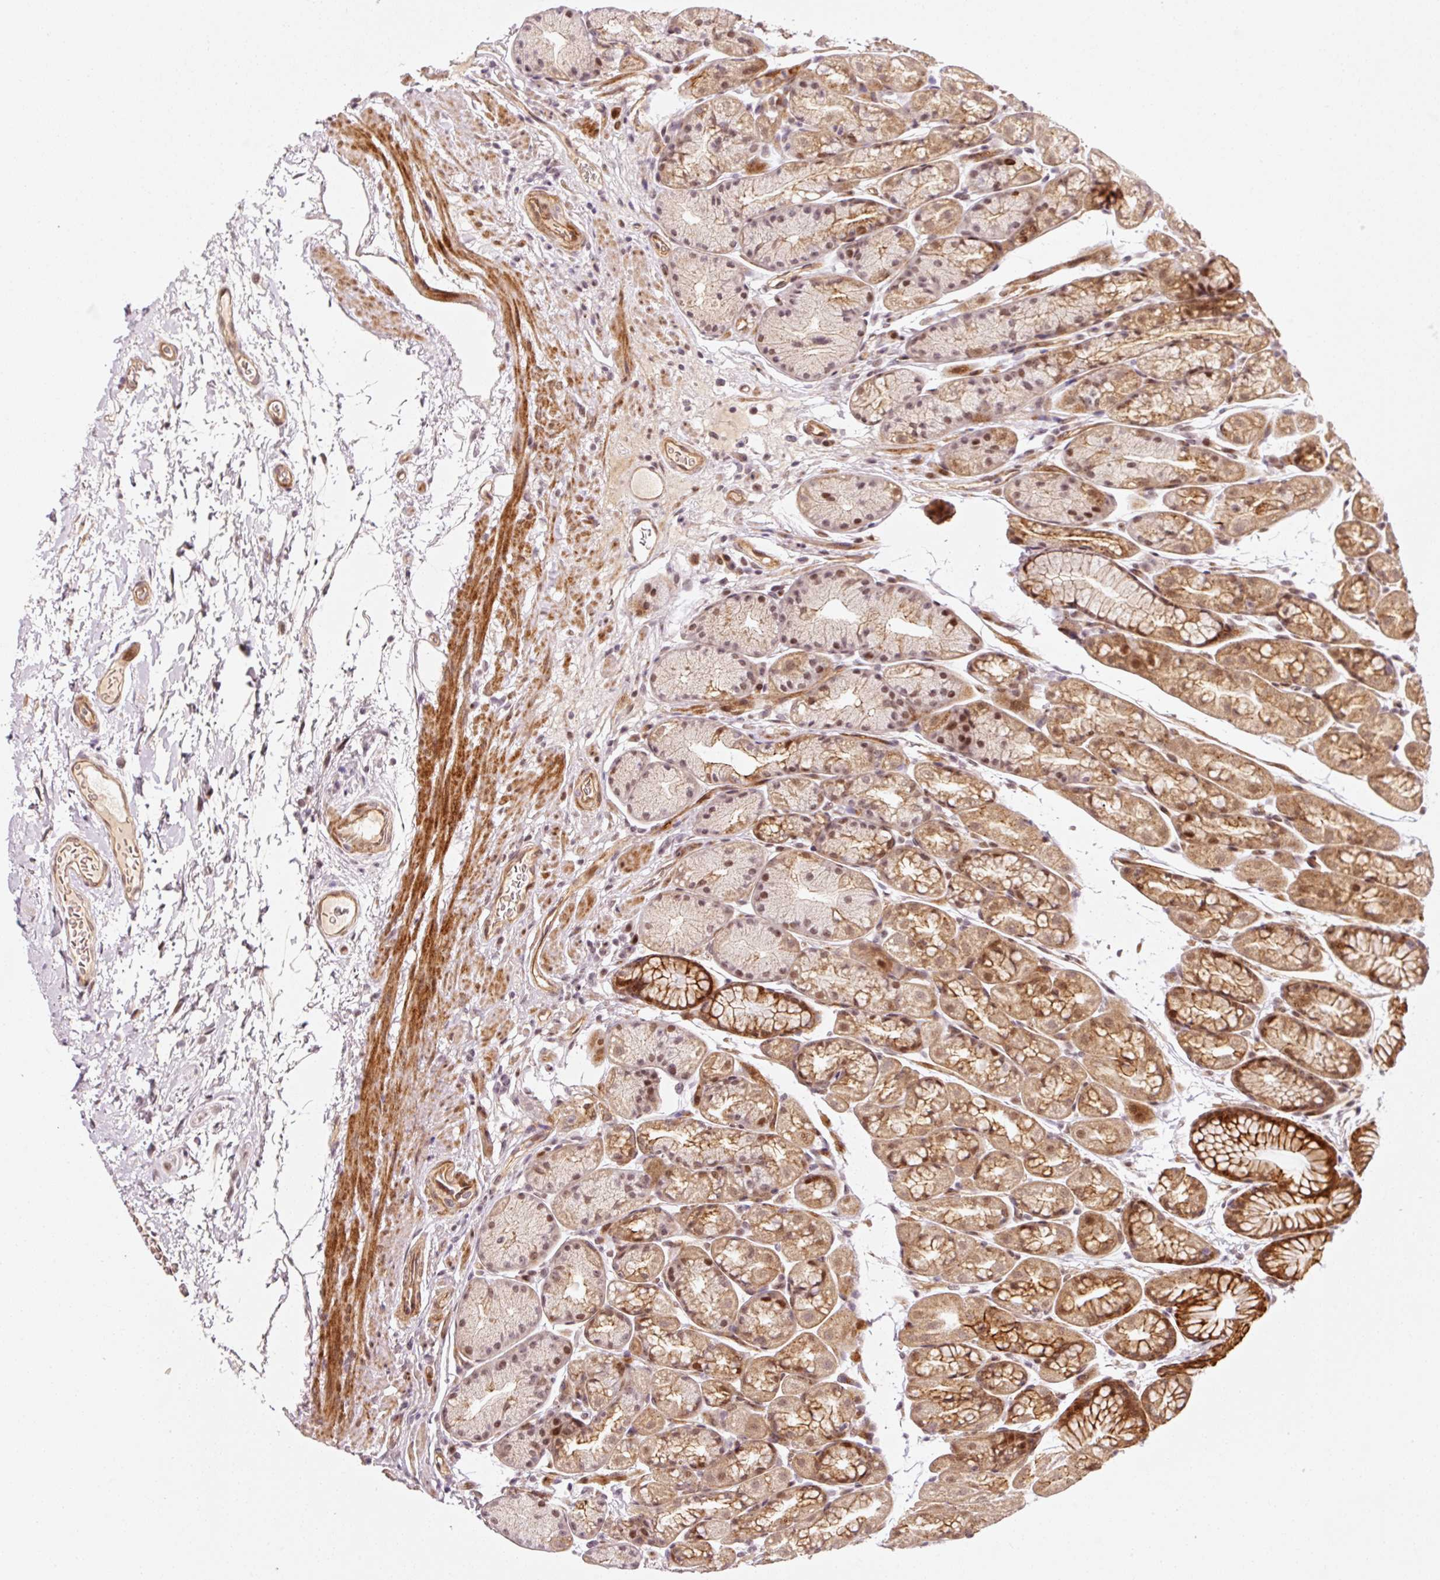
{"staining": {"intensity": "strong", "quantity": ">75%", "location": "cytoplasmic/membranous,nuclear"}, "tissue": "stomach", "cell_type": "Glandular cells", "image_type": "normal", "snomed": [{"axis": "morphology", "description": "Normal tissue, NOS"}, {"axis": "topography", "description": "Stomach, lower"}], "caption": "The immunohistochemical stain labels strong cytoplasmic/membranous,nuclear staining in glandular cells of unremarkable stomach. (DAB IHC with brightfield microscopy, high magnification).", "gene": "ANKRD20A1", "patient": {"sex": "male", "age": 67}}